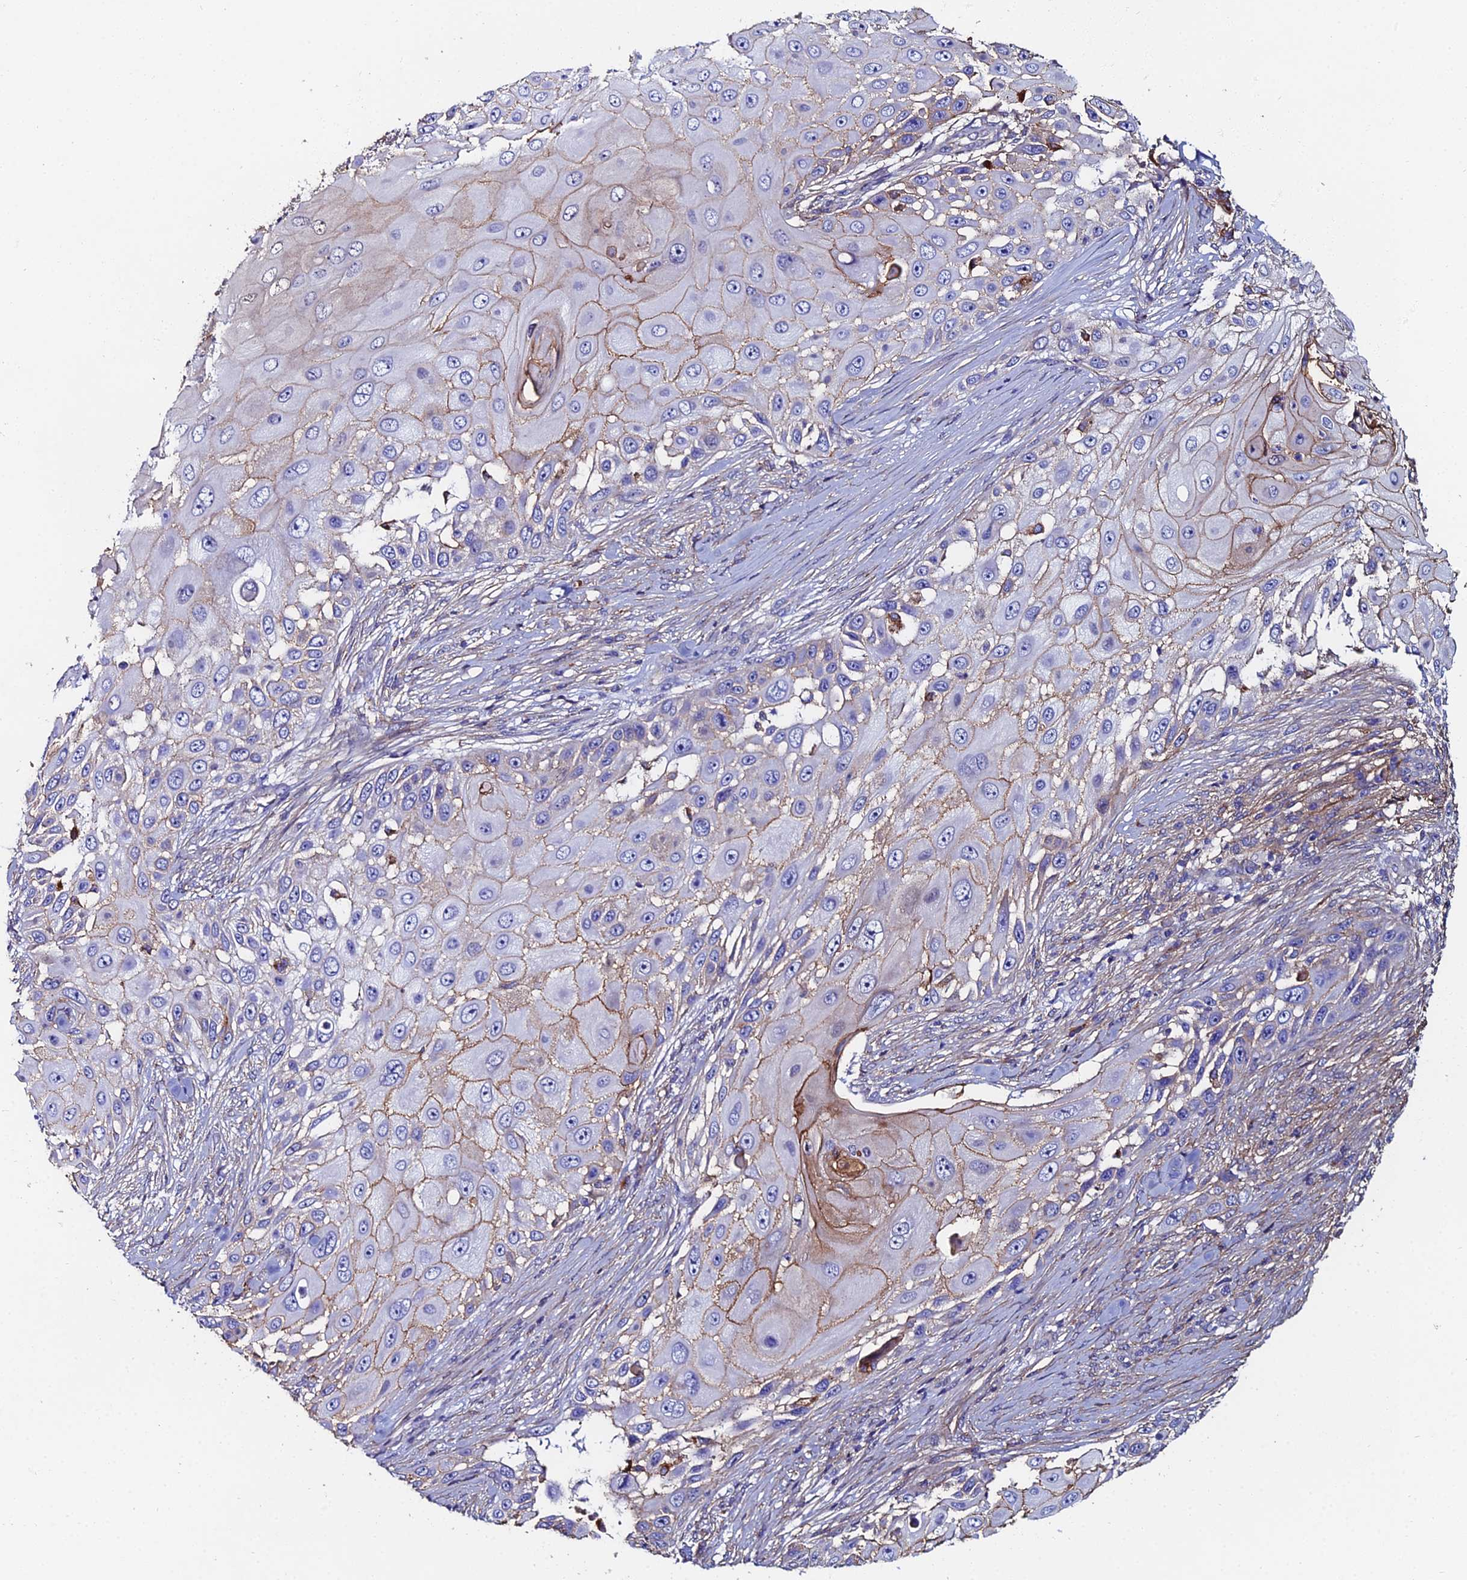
{"staining": {"intensity": "moderate", "quantity": "25%-75%", "location": "cytoplasmic/membranous"}, "tissue": "skin cancer", "cell_type": "Tumor cells", "image_type": "cancer", "snomed": [{"axis": "morphology", "description": "Squamous cell carcinoma, NOS"}, {"axis": "topography", "description": "Skin"}], "caption": "High-power microscopy captured an IHC histopathology image of skin cancer (squamous cell carcinoma), revealing moderate cytoplasmic/membranous staining in approximately 25%-75% of tumor cells. Using DAB (brown) and hematoxylin (blue) stains, captured at high magnification using brightfield microscopy.", "gene": "C6", "patient": {"sex": "female", "age": 44}}